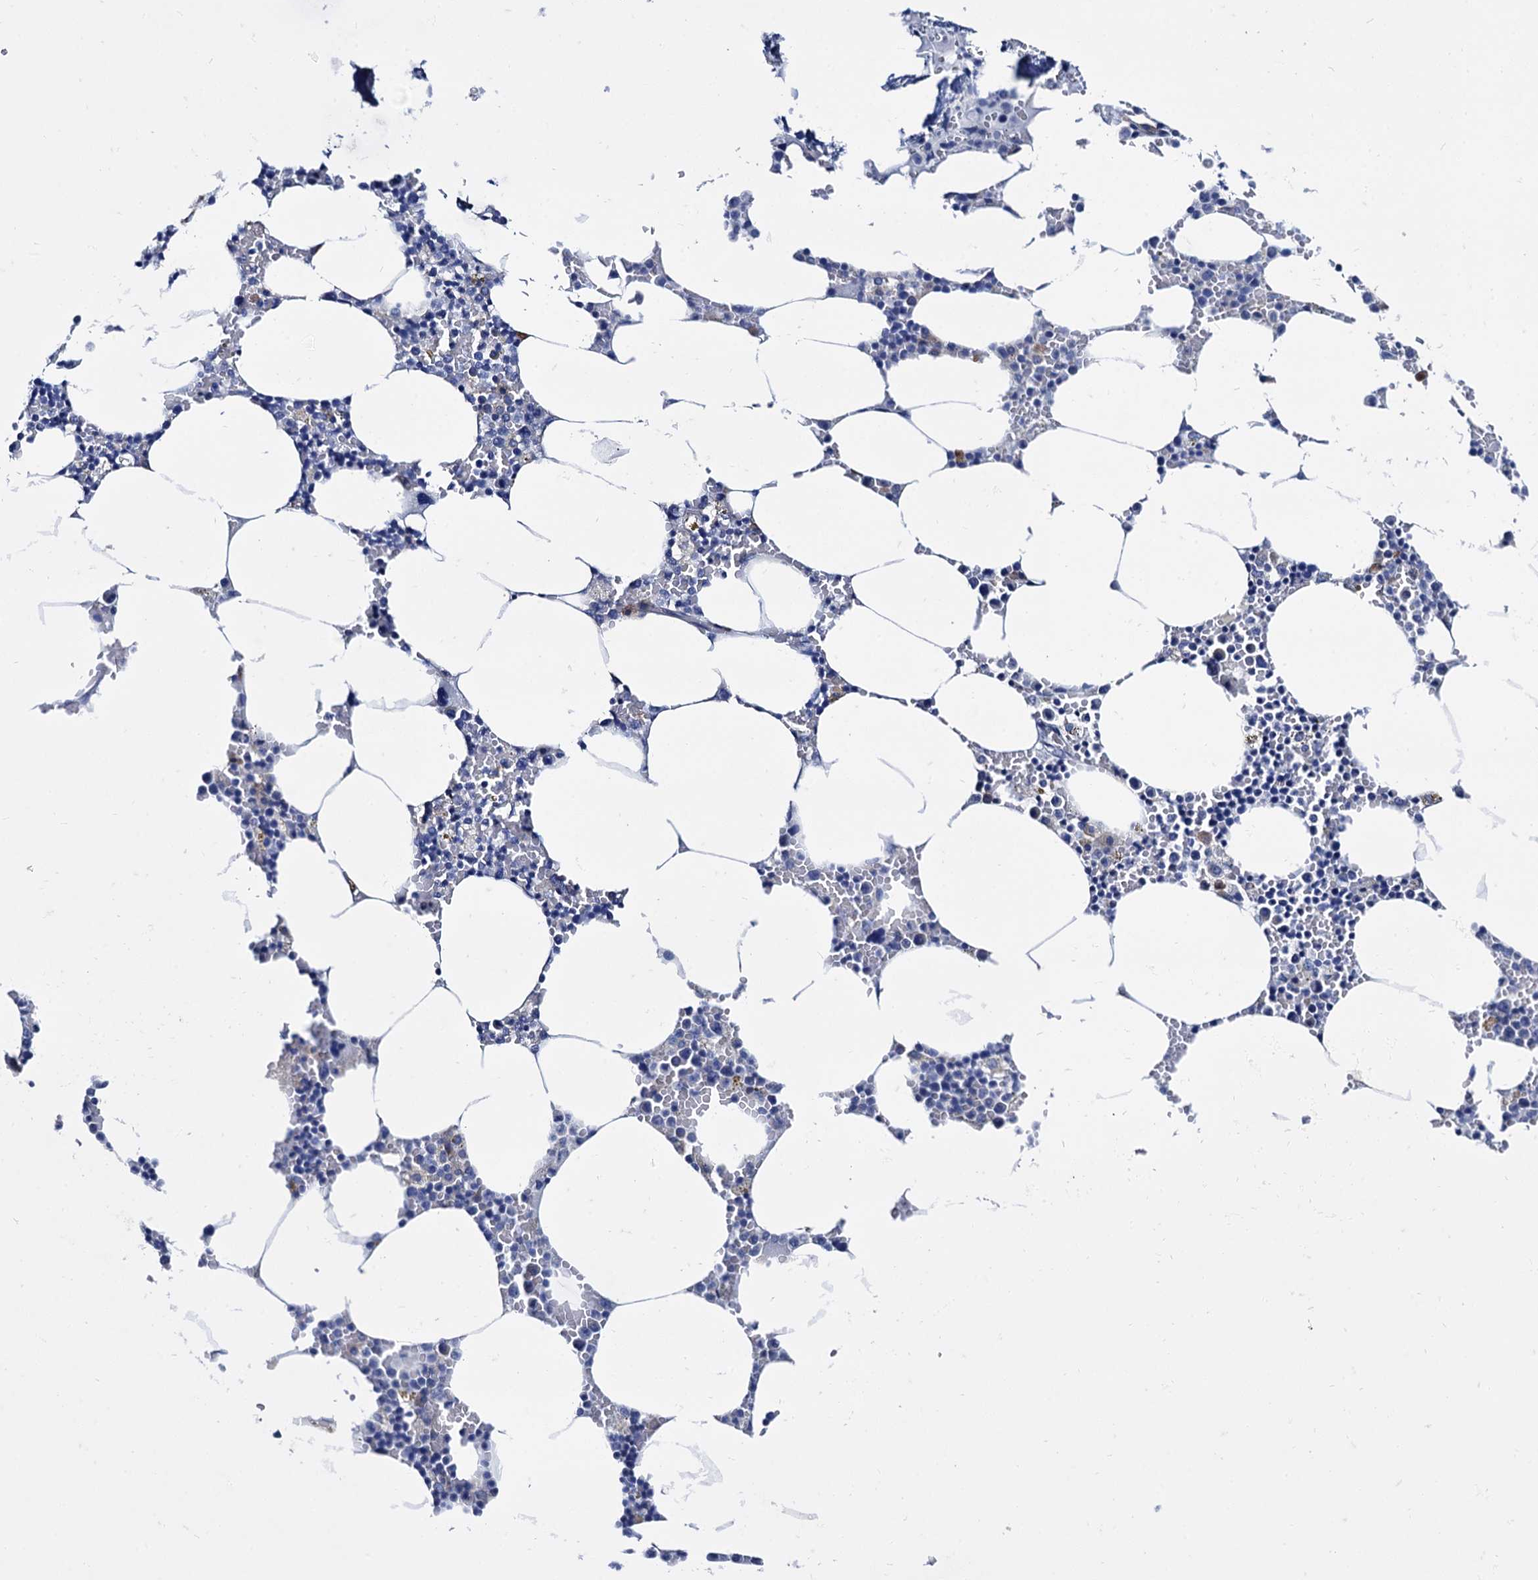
{"staining": {"intensity": "negative", "quantity": "none", "location": "none"}, "tissue": "bone marrow", "cell_type": "Hematopoietic cells", "image_type": "normal", "snomed": [{"axis": "morphology", "description": "Normal tissue, NOS"}, {"axis": "topography", "description": "Bone marrow"}], "caption": "This is an IHC histopathology image of benign human bone marrow. There is no staining in hematopoietic cells.", "gene": "FOXR2", "patient": {"sex": "male", "age": 70}}